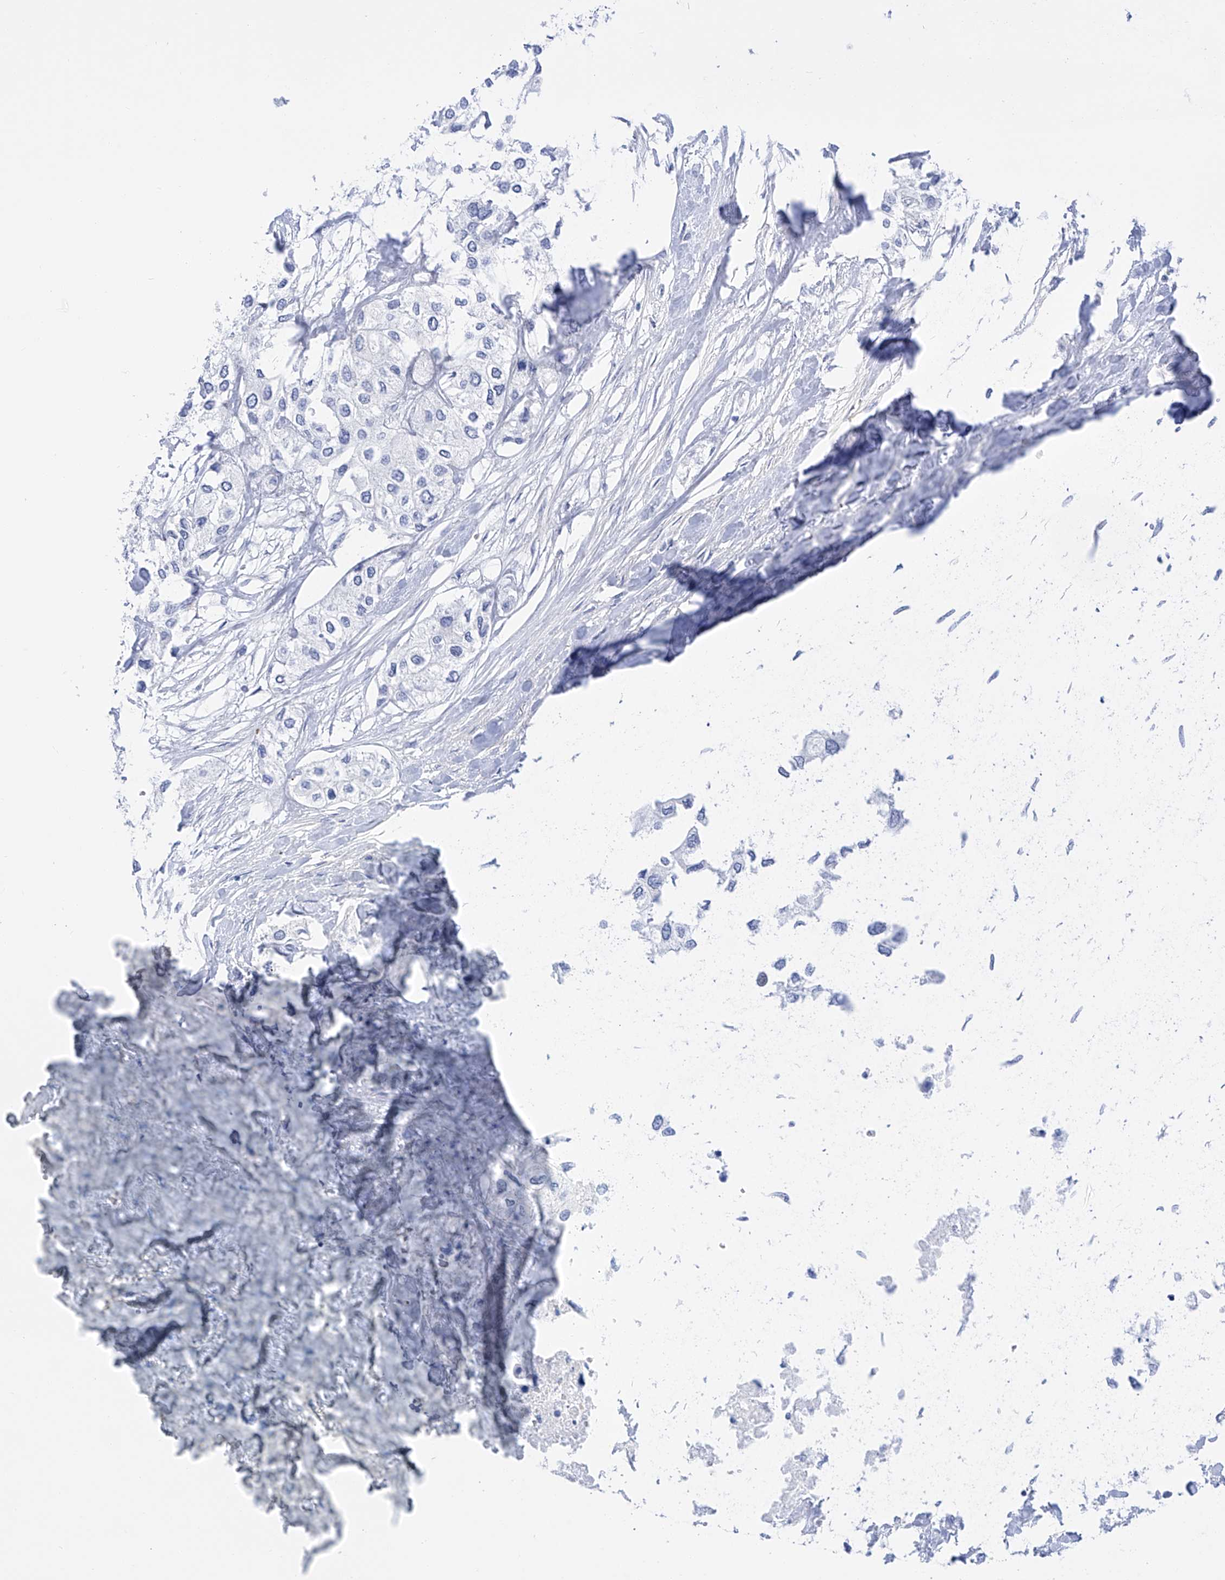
{"staining": {"intensity": "negative", "quantity": "none", "location": "none"}, "tissue": "urothelial cancer", "cell_type": "Tumor cells", "image_type": "cancer", "snomed": [{"axis": "morphology", "description": "Urothelial carcinoma, High grade"}, {"axis": "topography", "description": "Urinary bladder"}], "caption": "An immunohistochemistry (IHC) photomicrograph of high-grade urothelial carcinoma is shown. There is no staining in tumor cells of high-grade urothelial carcinoma. Nuclei are stained in blue.", "gene": "FLG", "patient": {"sex": "male", "age": 64}}